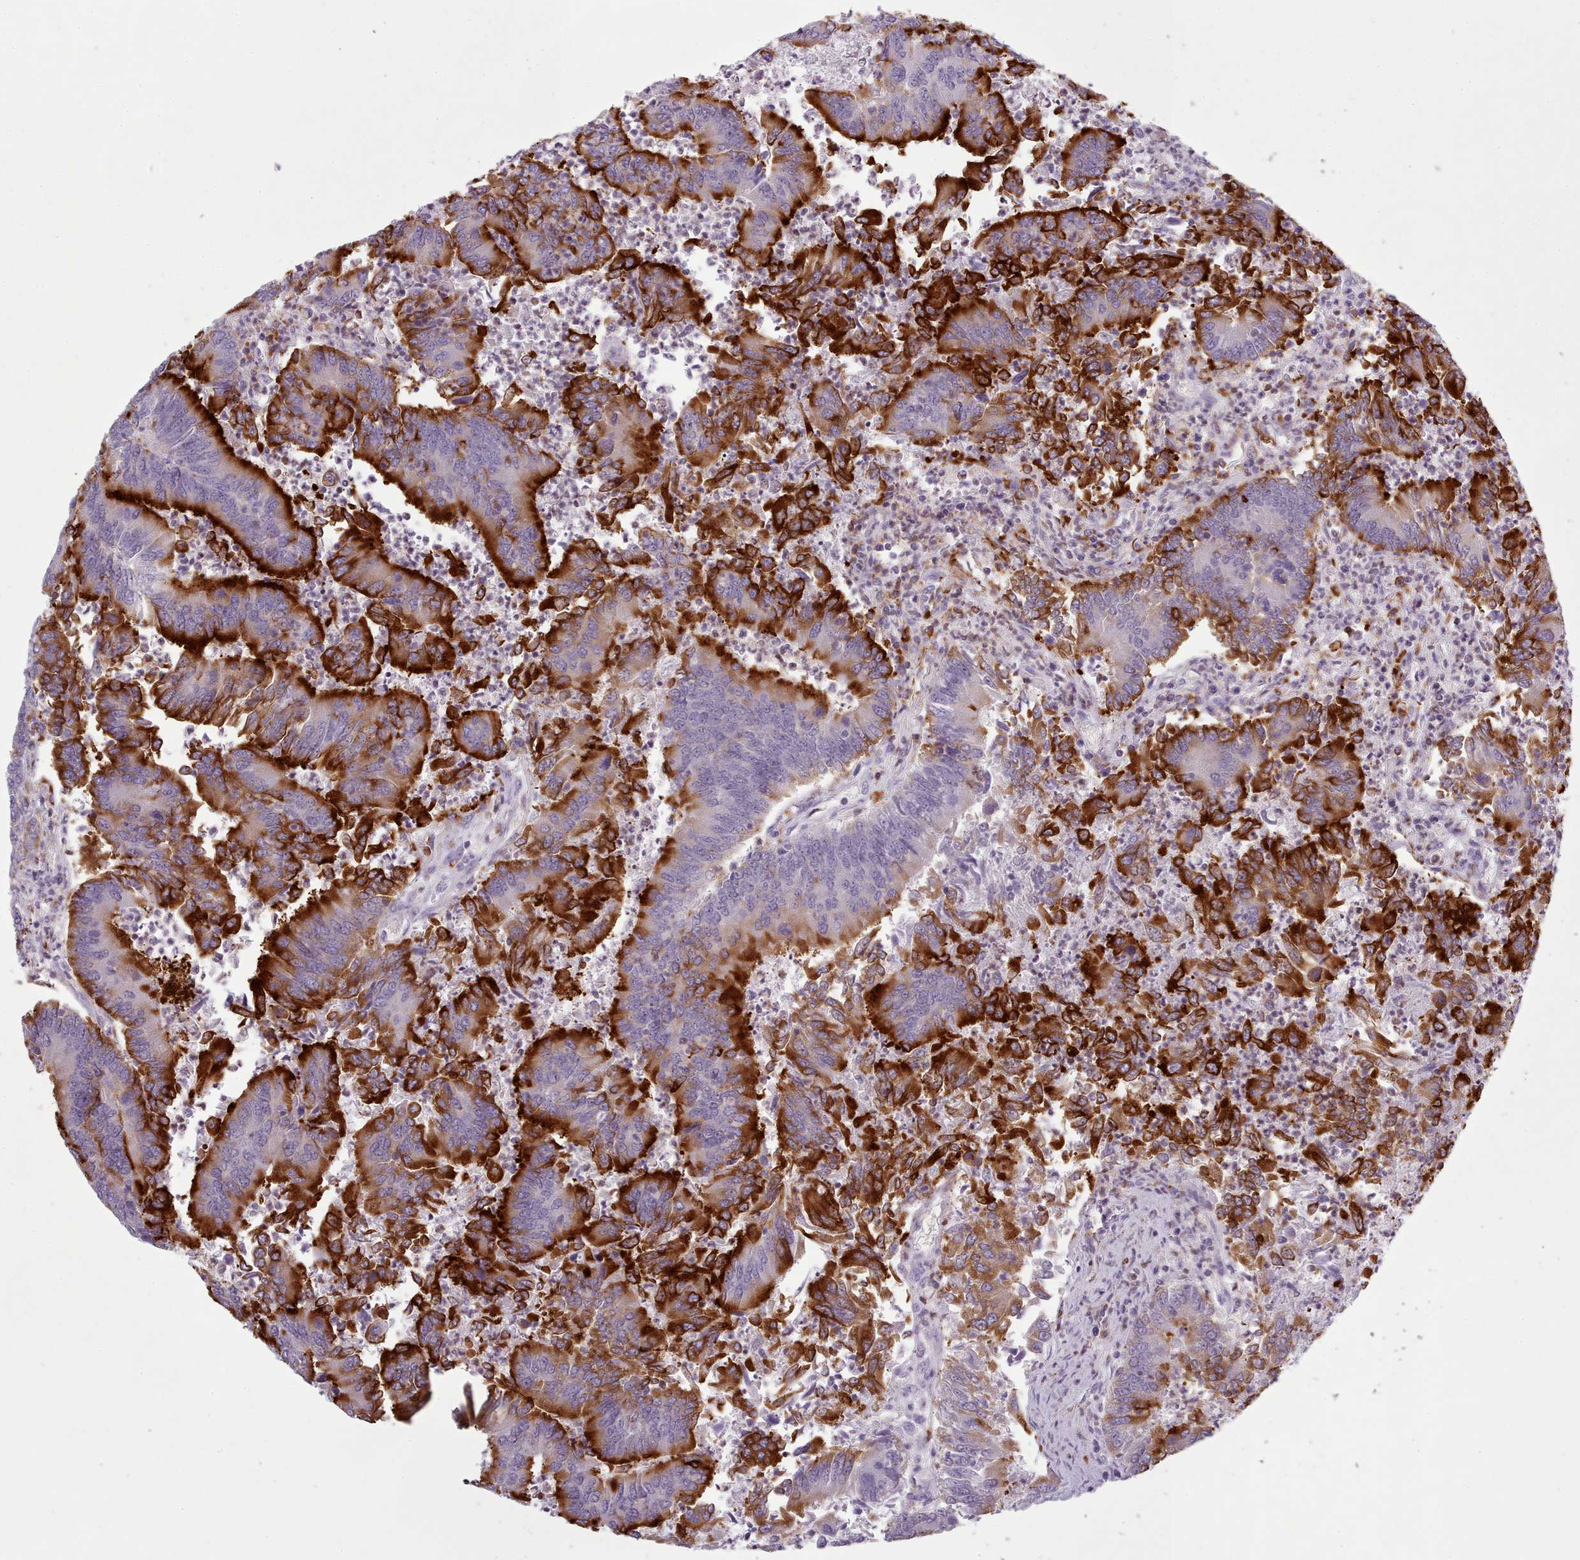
{"staining": {"intensity": "strong", "quantity": "25%-75%", "location": "cytoplasmic/membranous"}, "tissue": "colorectal cancer", "cell_type": "Tumor cells", "image_type": "cancer", "snomed": [{"axis": "morphology", "description": "Adenocarcinoma, NOS"}, {"axis": "topography", "description": "Colon"}], "caption": "DAB immunohistochemical staining of colorectal adenocarcinoma displays strong cytoplasmic/membranous protein expression in about 25%-75% of tumor cells.", "gene": "NDST2", "patient": {"sex": "female", "age": 67}}